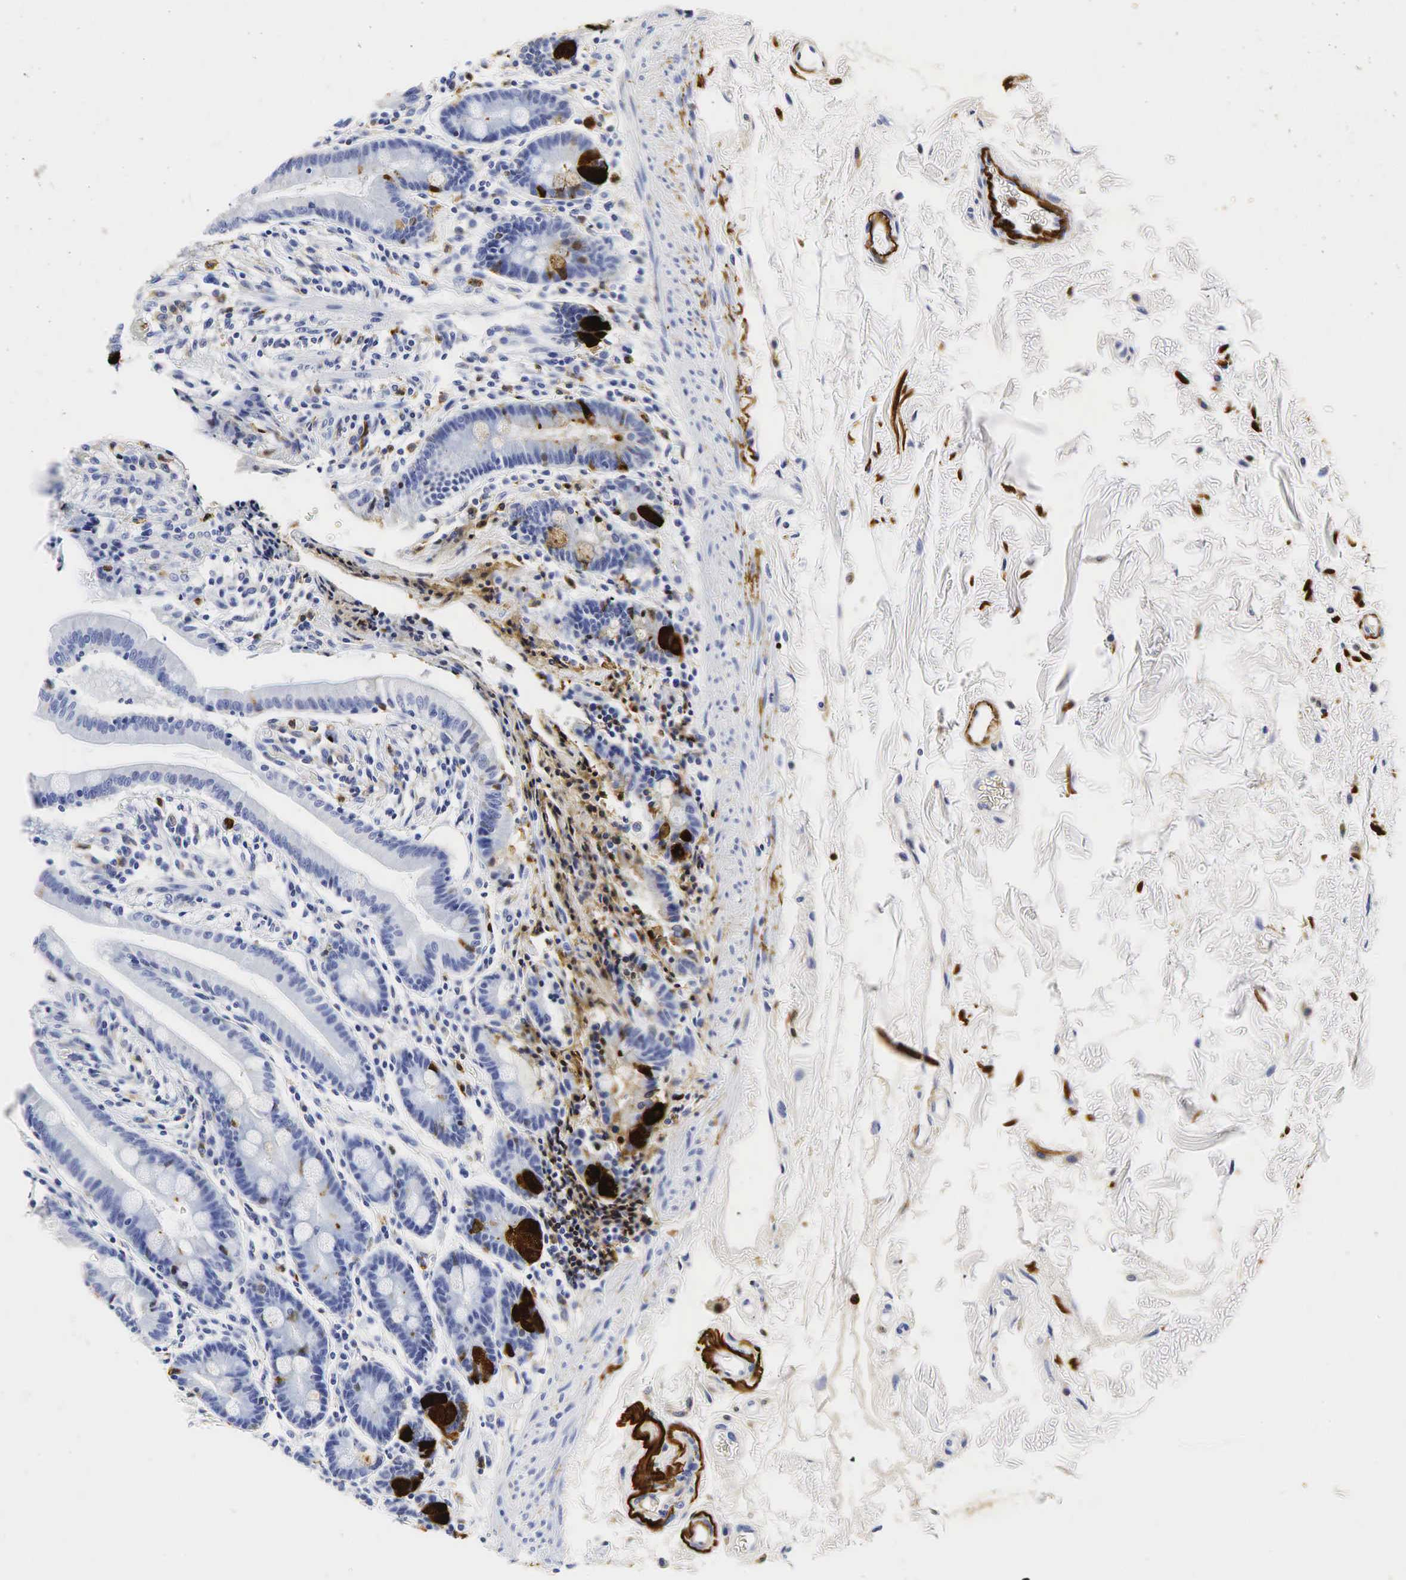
{"staining": {"intensity": "strong", "quantity": "<25%", "location": "cytoplasmic/membranous"}, "tissue": "duodenum", "cell_type": "Glandular cells", "image_type": "normal", "snomed": [{"axis": "morphology", "description": "Normal tissue, NOS"}, {"axis": "topography", "description": "Duodenum"}], "caption": "Immunohistochemistry (IHC) (DAB (3,3'-diaminobenzidine)) staining of unremarkable human duodenum shows strong cytoplasmic/membranous protein staining in approximately <25% of glandular cells.", "gene": "LYZ", "patient": {"sex": "female", "age": 77}}